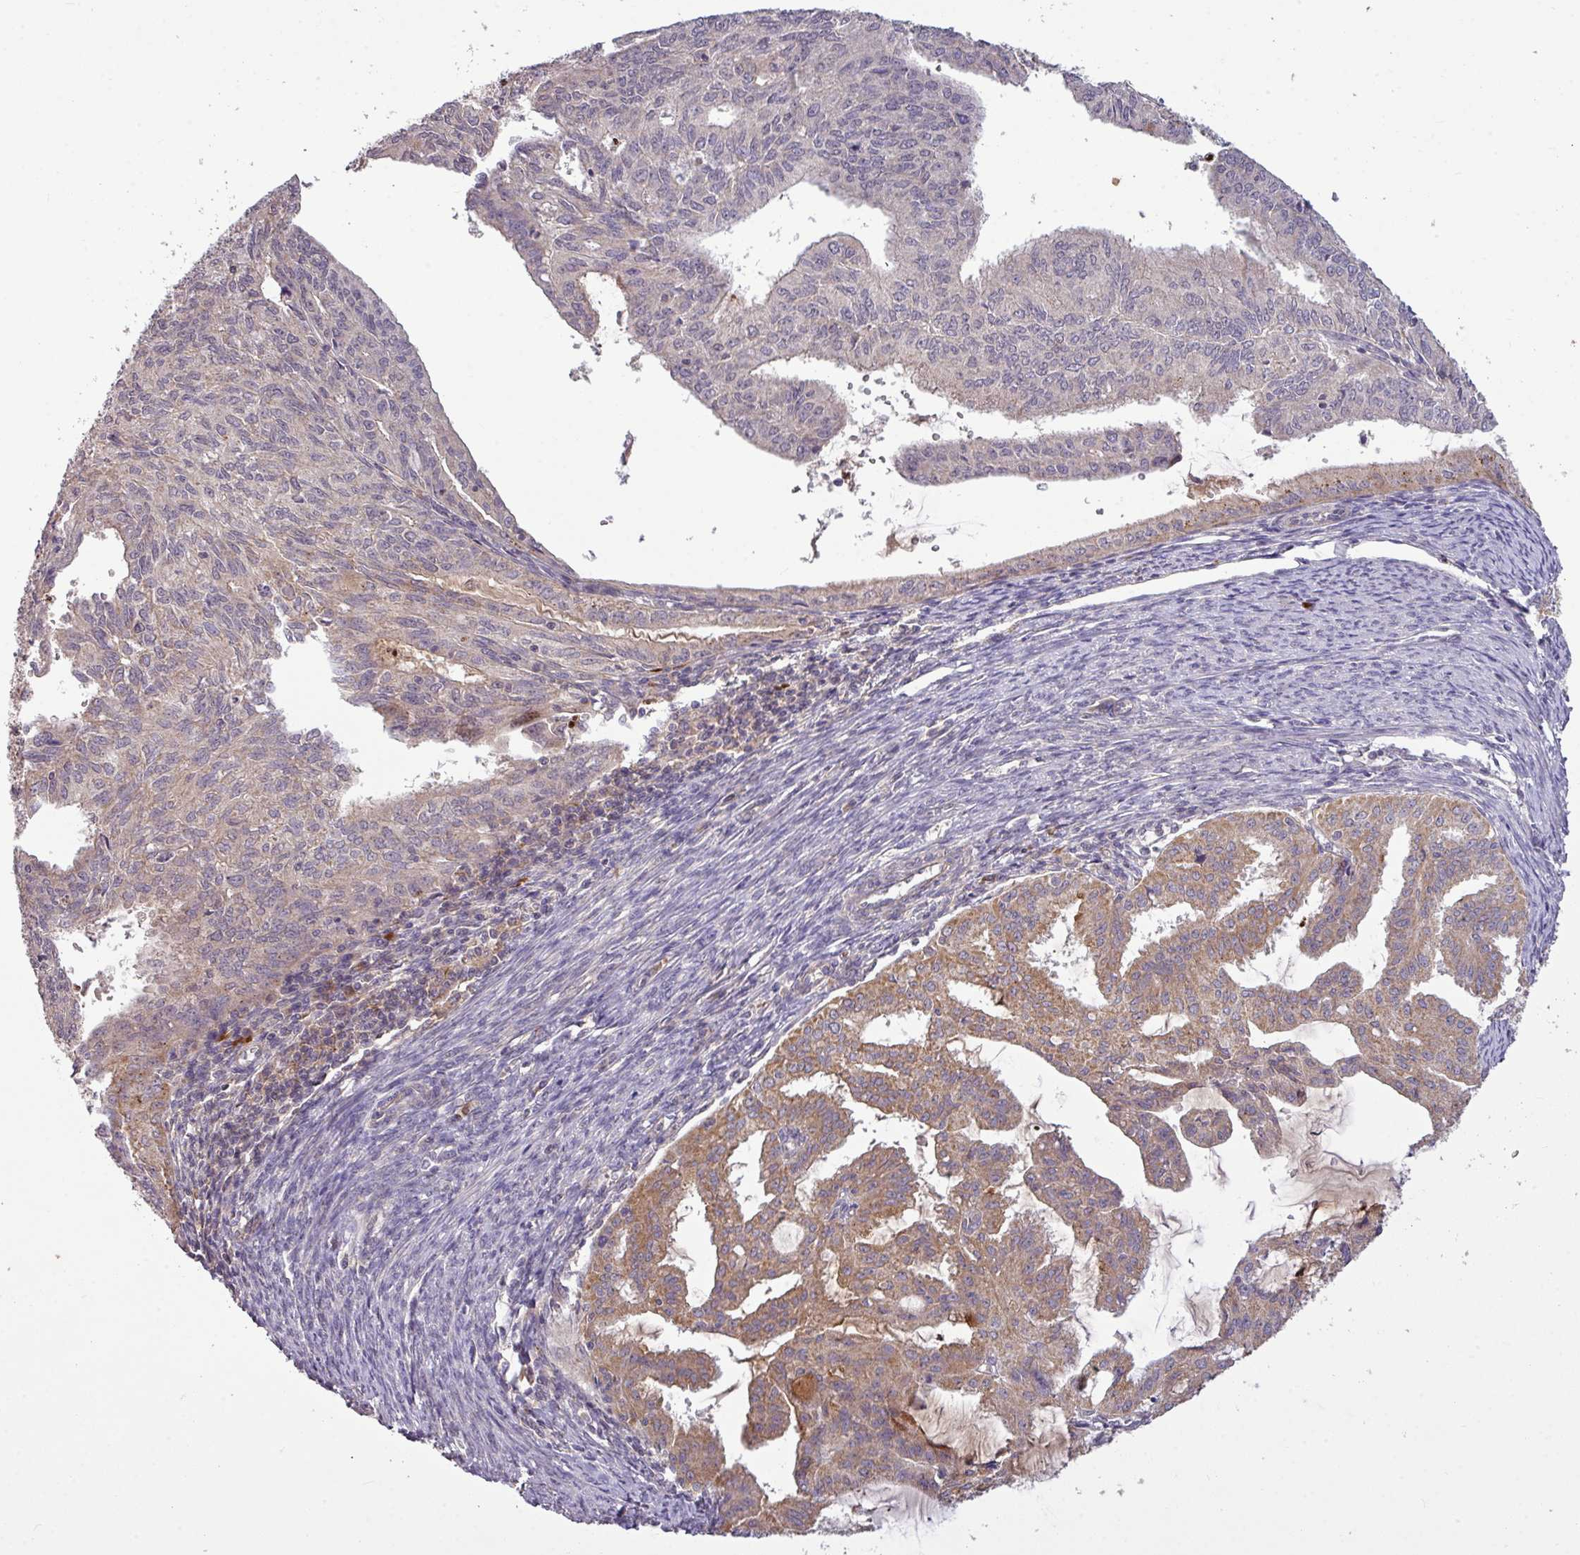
{"staining": {"intensity": "moderate", "quantity": "25%-75%", "location": "cytoplasmic/membranous"}, "tissue": "endometrial cancer", "cell_type": "Tumor cells", "image_type": "cancer", "snomed": [{"axis": "morphology", "description": "Adenocarcinoma, NOS"}, {"axis": "topography", "description": "Endometrium"}], "caption": "Protein staining of adenocarcinoma (endometrial) tissue exhibits moderate cytoplasmic/membranous staining in approximately 25%-75% of tumor cells. Nuclei are stained in blue.", "gene": "PAPLN", "patient": {"sex": "female", "age": 70}}